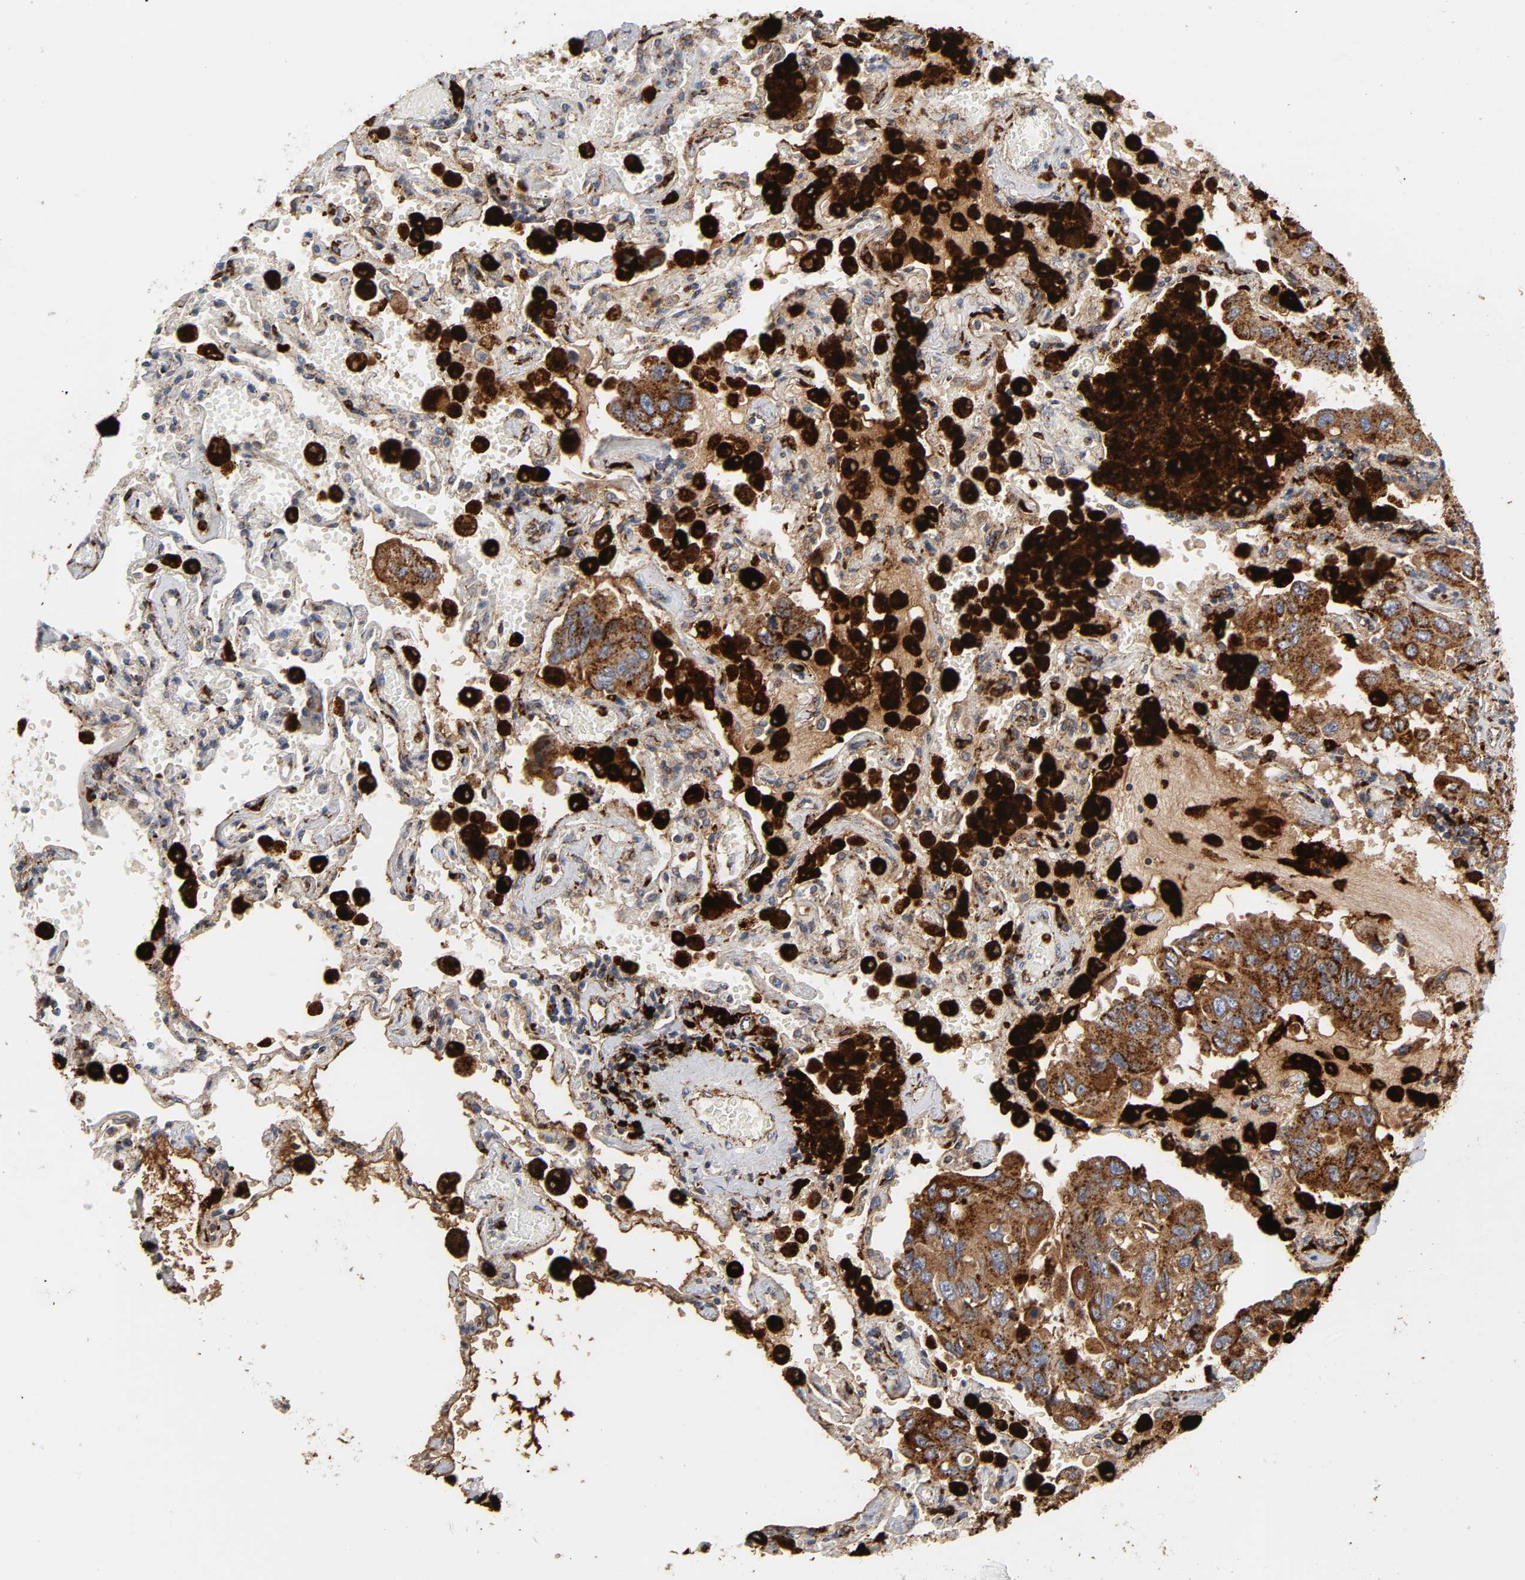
{"staining": {"intensity": "moderate", "quantity": ">75%", "location": "cytoplasmic/membranous"}, "tissue": "lung cancer", "cell_type": "Tumor cells", "image_type": "cancer", "snomed": [{"axis": "morphology", "description": "Adenocarcinoma, NOS"}, {"axis": "topography", "description": "Lung"}], "caption": "Moderate cytoplasmic/membranous staining for a protein is identified in approximately >75% of tumor cells of lung cancer (adenocarcinoma) using immunohistochemistry.", "gene": "PSAP", "patient": {"sex": "male", "age": 64}}